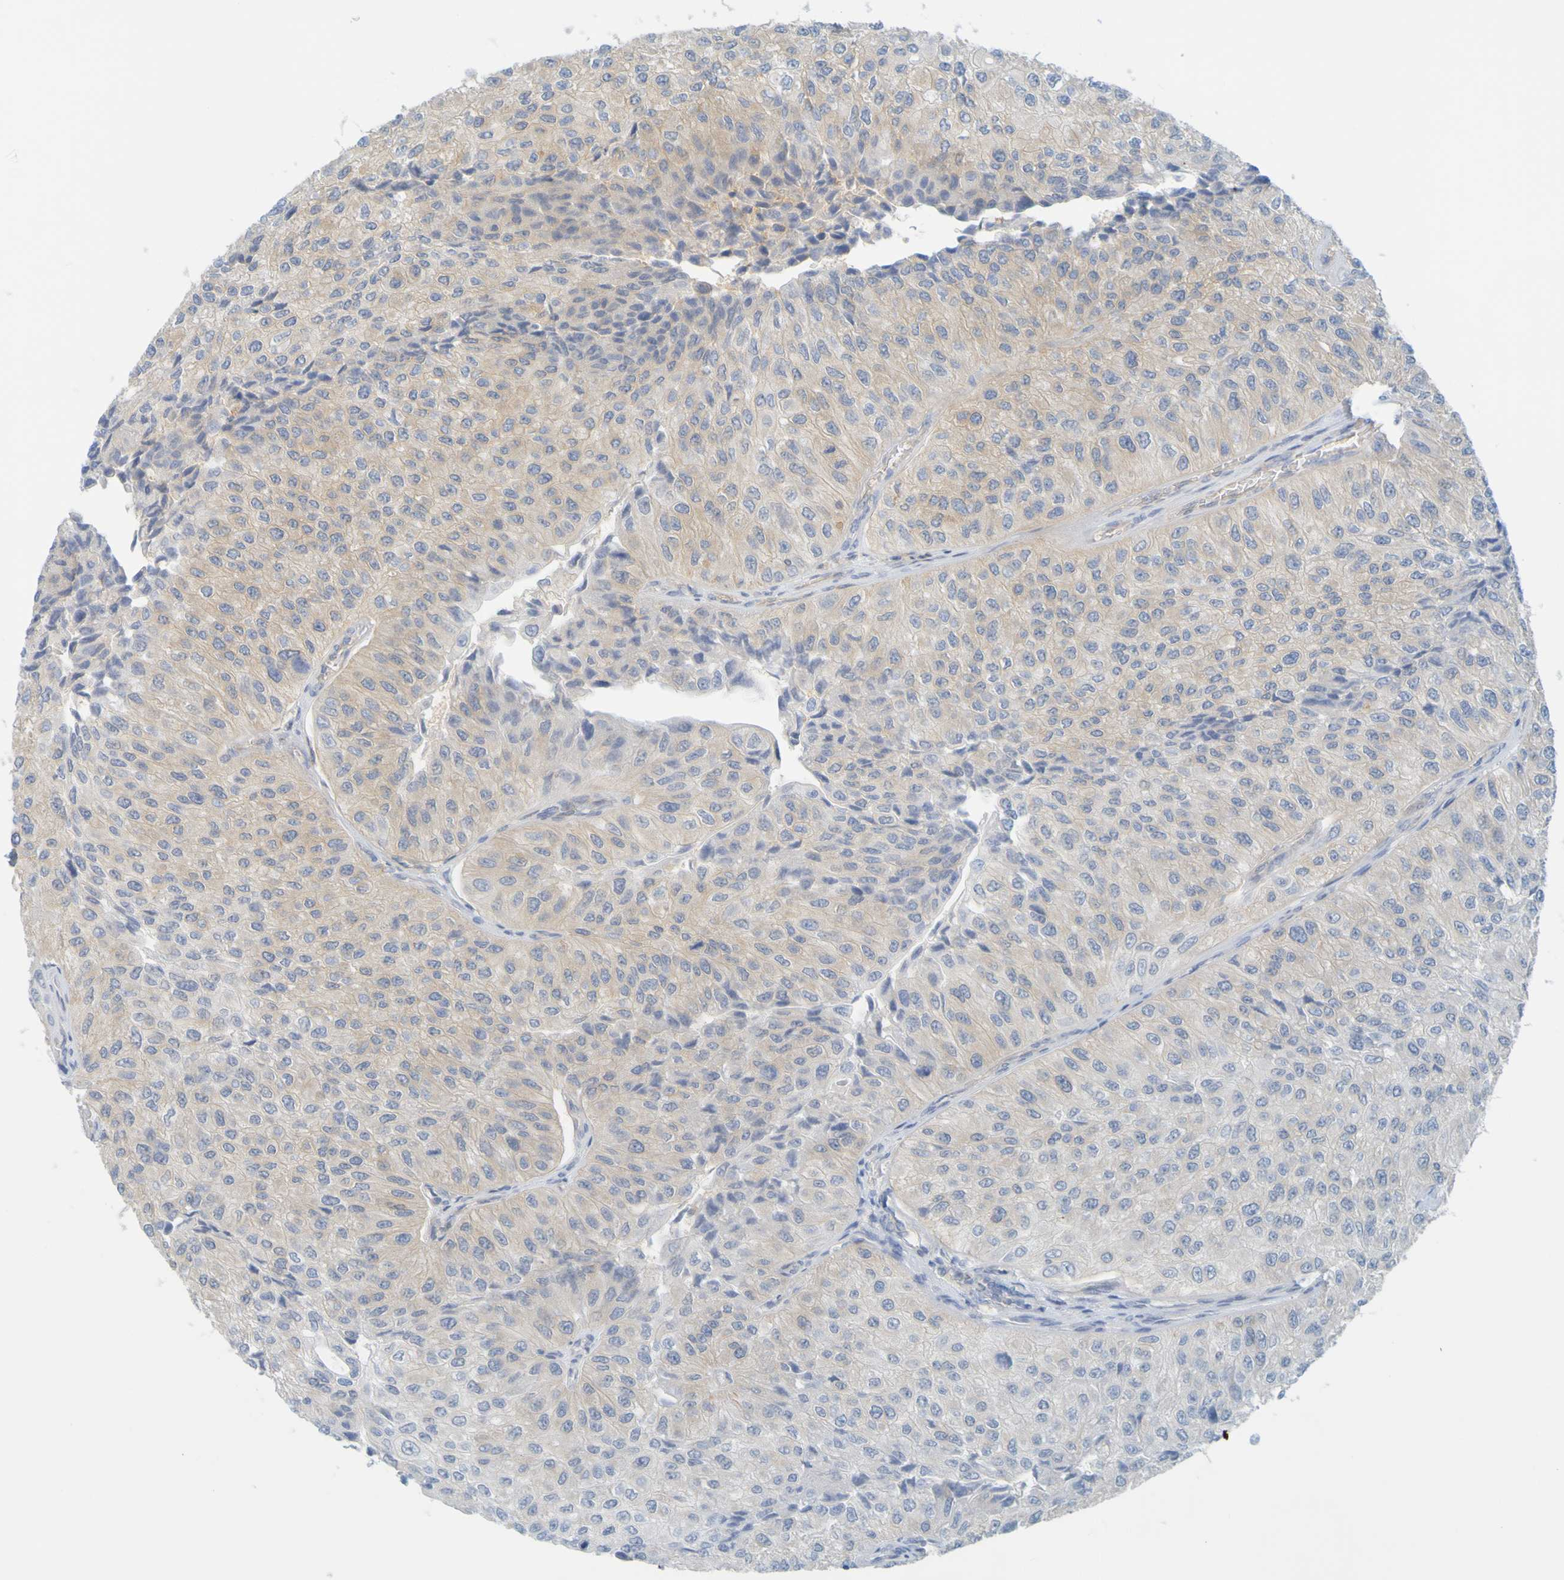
{"staining": {"intensity": "weak", "quantity": ">75%", "location": "cytoplasmic/membranous"}, "tissue": "urothelial cancer", "cell_type": "Tumor cells", "image_type": "cancer", "snomed": [{"axis": "morphology", "description": "Urothelial carcinoma, High grade"}, {"axis": "topography", "description": "Kidney"}, {"axis": "topography", "description": "Urinary bladder"}], "caption": "Immunohistochemical staining of urothelial cancer displays low levels of weak cytoplasmic/membranous expression in approximately >75% of tumor cells. (IHC, brightfield microscopy, high magnification).", "gene": "APPL1", "patient": {"sex": "male", "age": 77}}